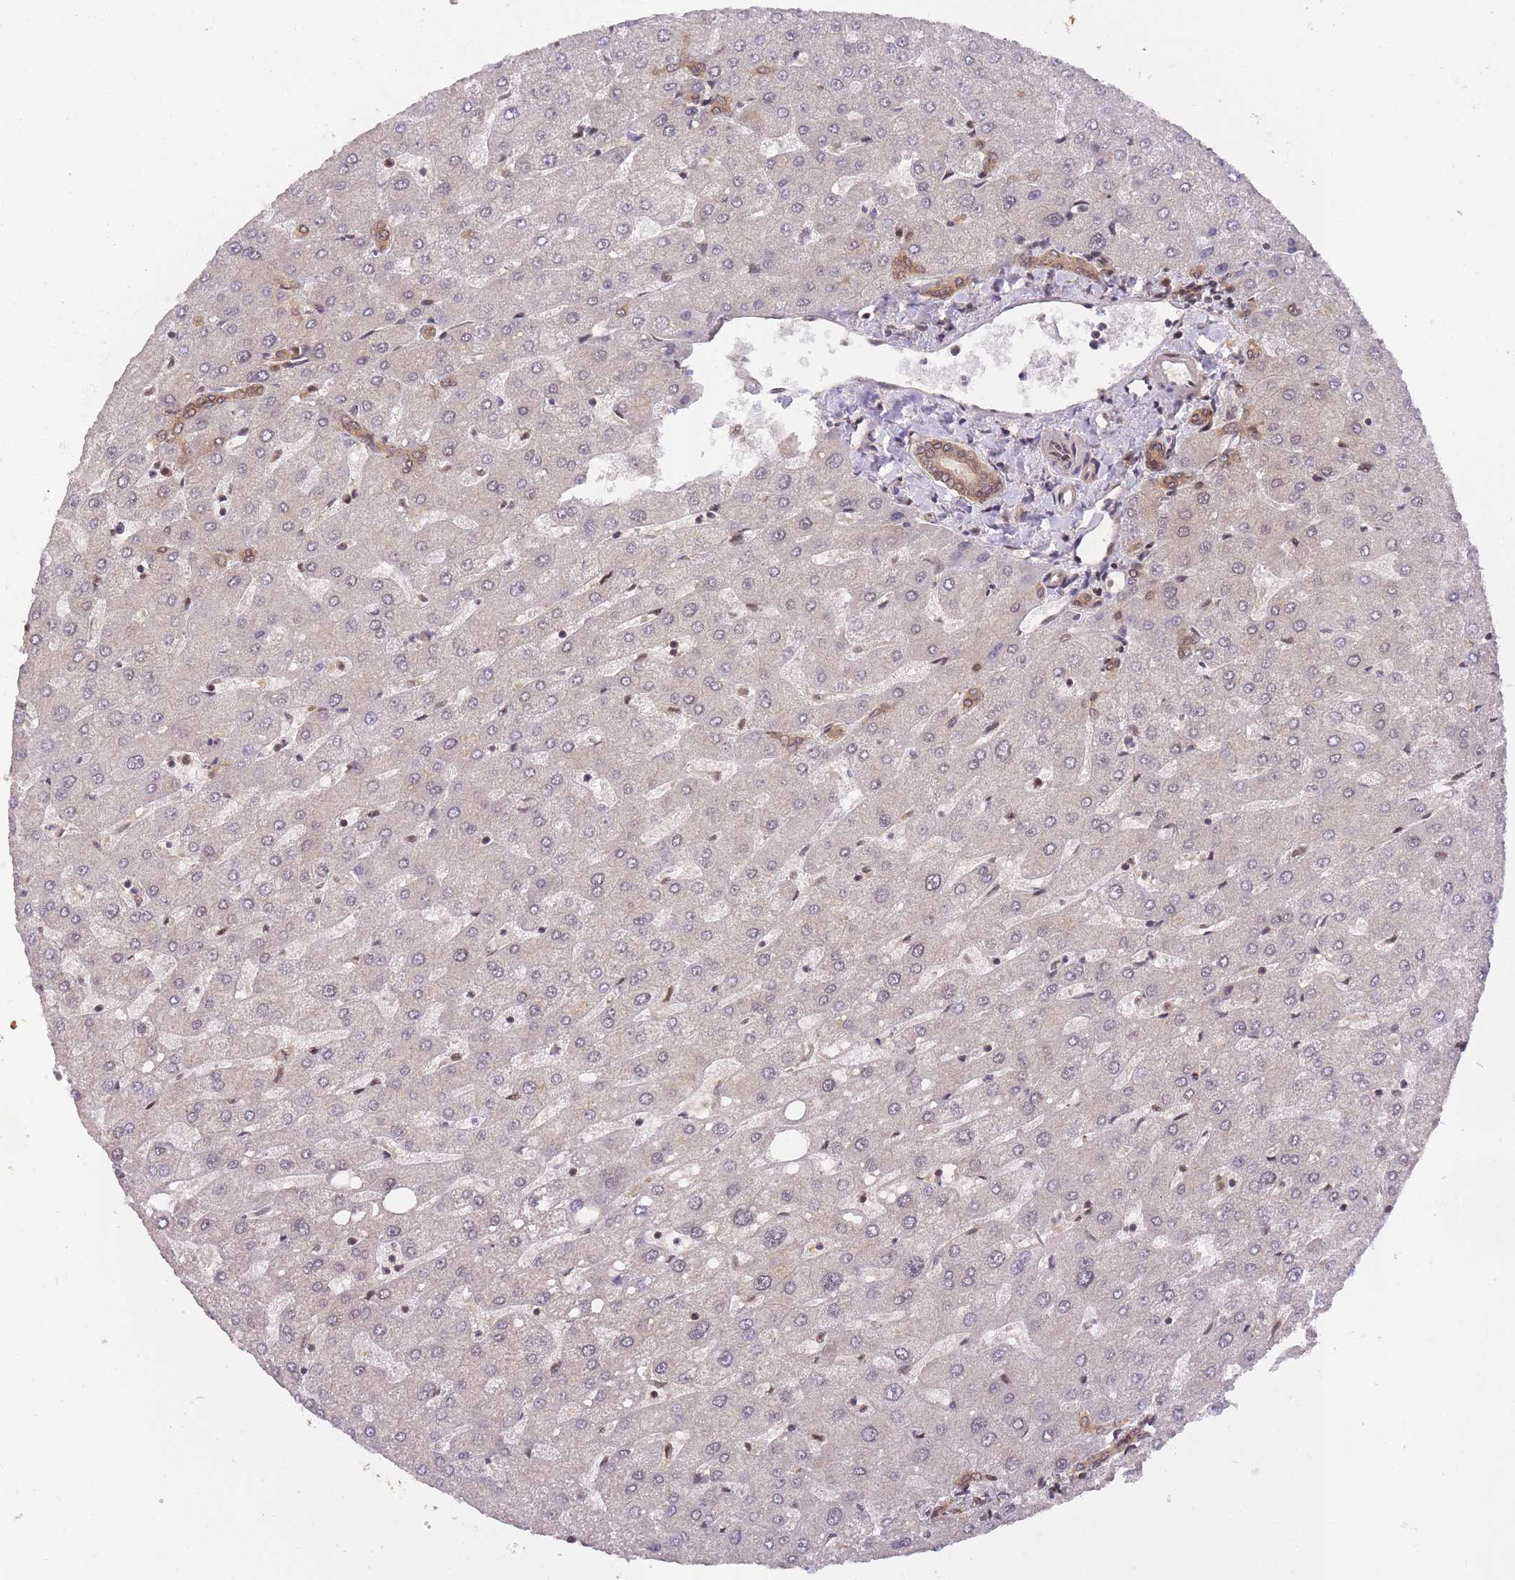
{"staining": {"intensity": "moderate", "quantity": ">75%", "location": "cytoplasmic/membranous,nuclear"}, "tissue": "liver", "cell_type": "Cholangiocytes", "image_type": "normal", "snomed": [{"axis": "morphology", "description": "Normal tissue, NOS"}, {"axis": "topography", "description": "Liver"}], "caption": "Moderate cytoplasmic/membranous,nuclear positivity is appreciated in about >75% of cholangiocytes in unremarkable liver.", "gene": "PPP6R3", "patient": {"sex": "male", "age": 67}}